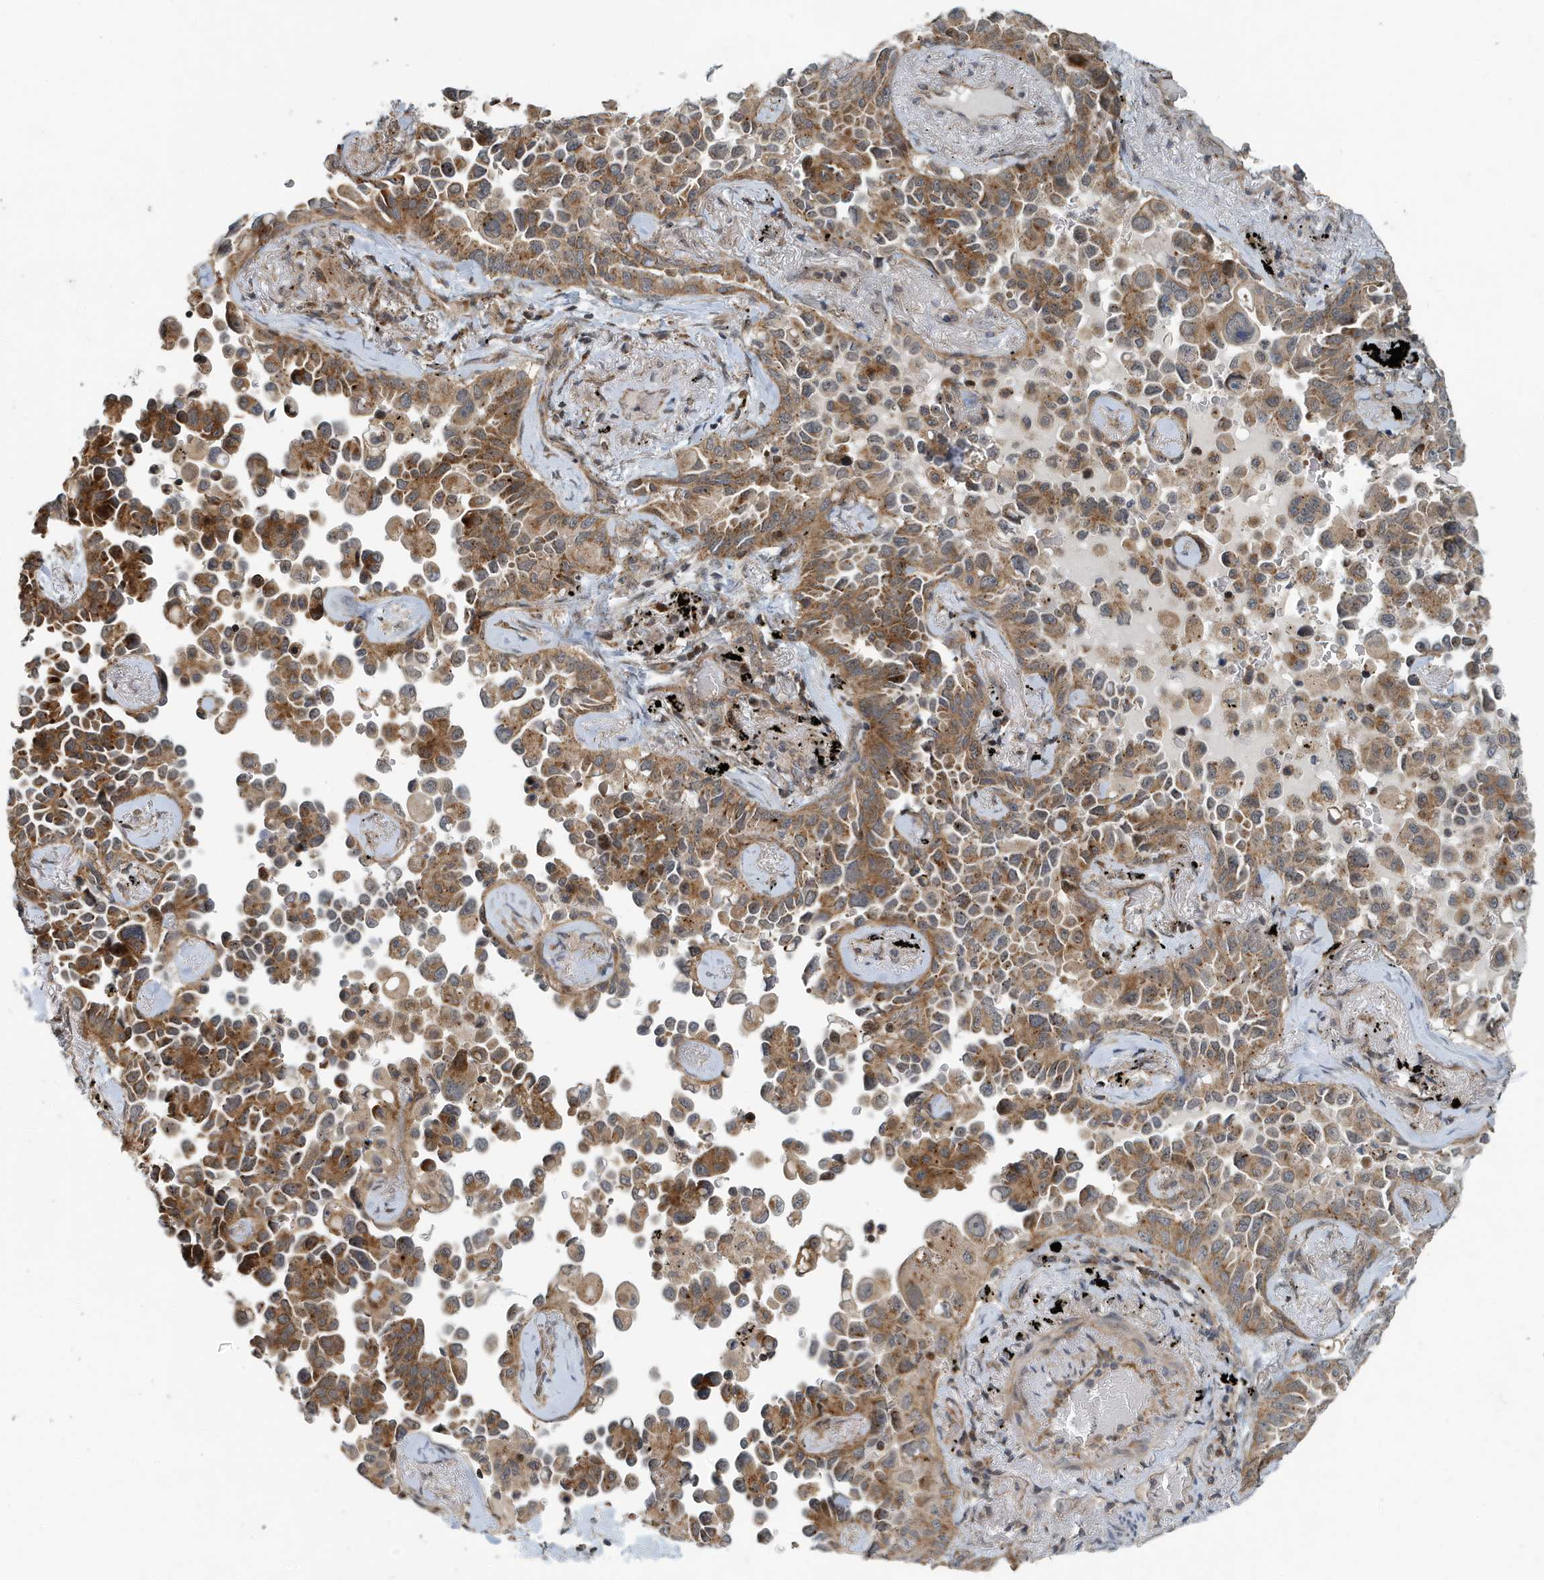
{"staining": {"intensity": "moderate", "quantity": "25%-75%", "location": "cytoplasmic/membranous"}, "tissue": "lung cancer", "cell_type": "Tumor cells", "image_type": "cancer", "snomed": [{"axis": "morphology", "description": "Adenocarcinoma, NOS"}, {"axis": "topography", "description": "Lung"}], "caption": "Approximately 25%-75% of tumor cells in human lung cancer exhibit moderate cytoplasmic/membranous protein positivity as visualized by brown immunohistochemical staining.", "gene": "KIF15", "patient": {"sex": "female", "age": 67}}